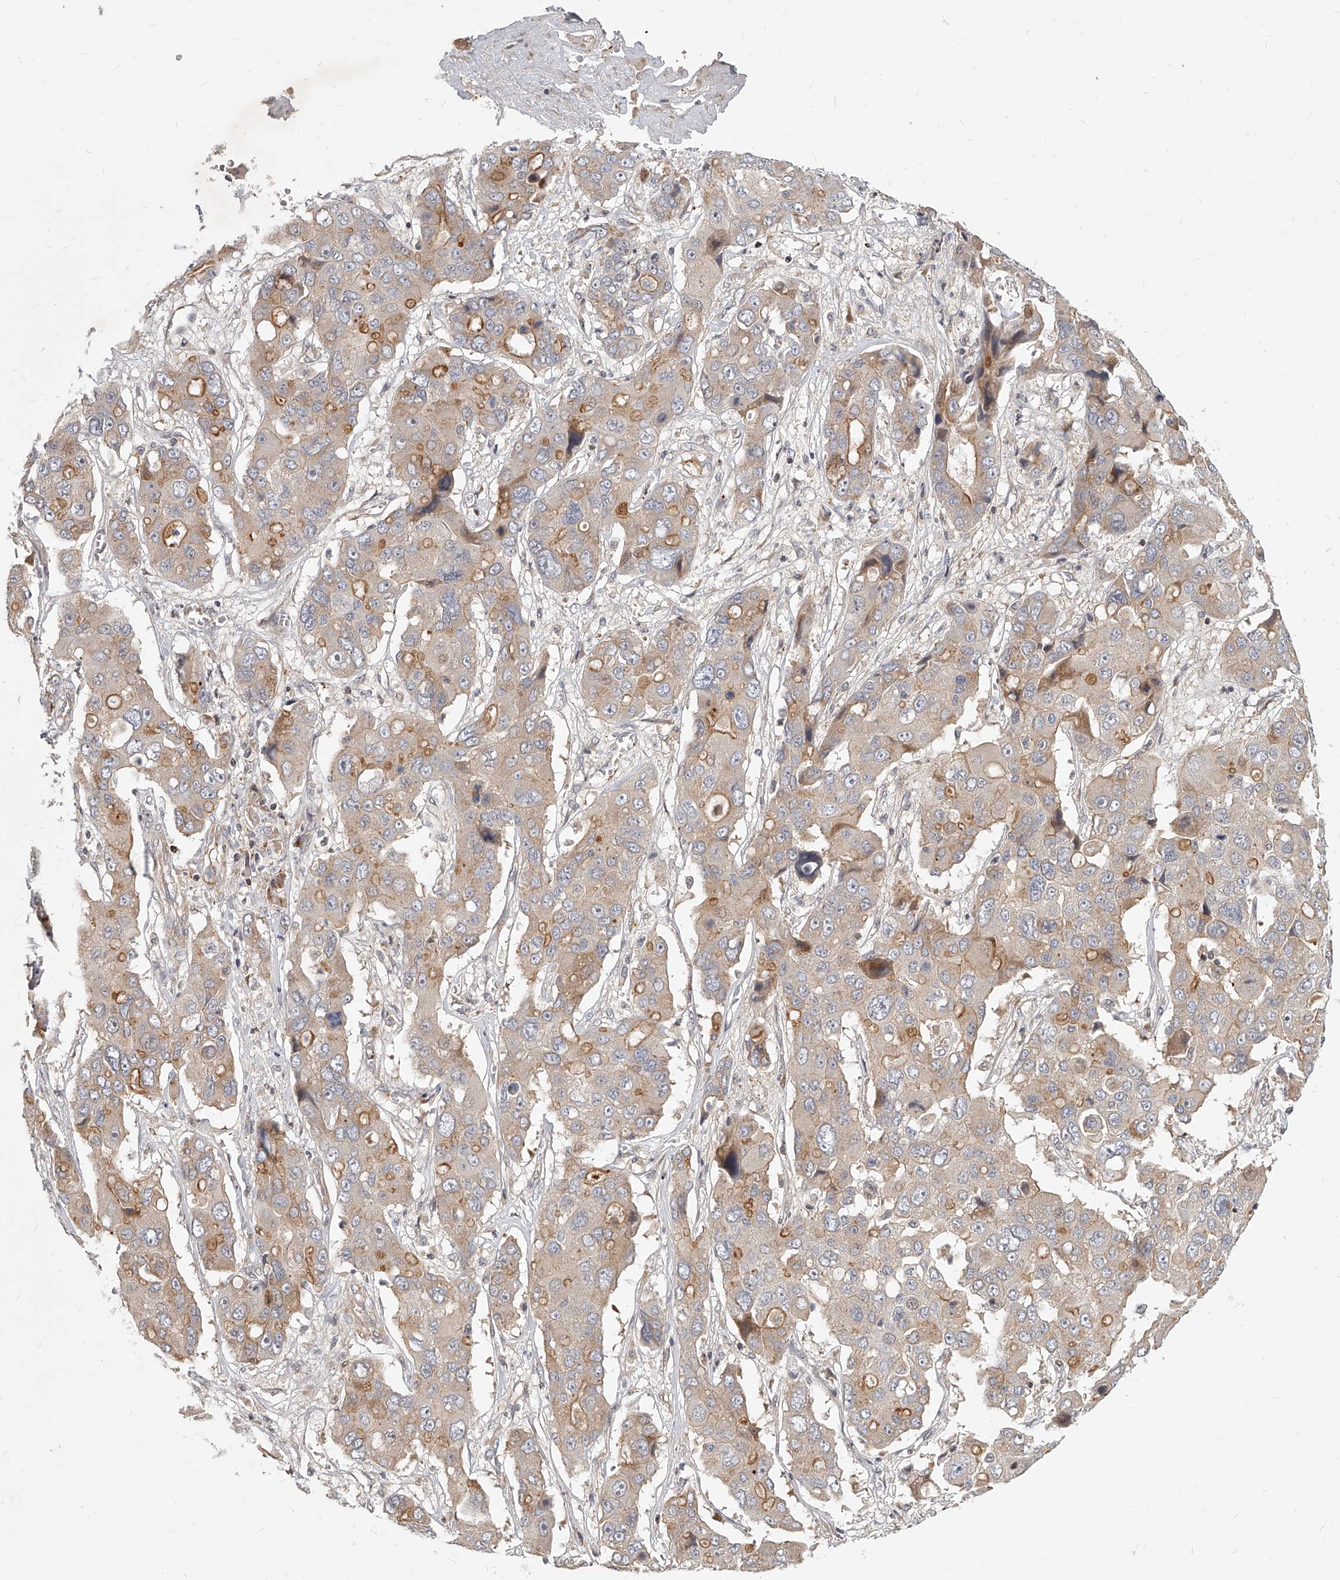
{"staining": {"intensity": "moderate", "quantity": "<25%", "location": "cytoplasmic/membranous"}, "tissue": "liver cancer", "cell_type": "Tumor cells", "image_type": "cancer", "snomed": [{"axis": "morphology", "description": "Cholangiocarcinoma"}, {"axis": "topography", "description": "Liver"}], "caption": "This image shows IHC staining of human cholangiocarcinoma (liver), with low moderate cytoplasmic/membranous positivity in approximately <25% of tumor cells.", "gene": "SLC37A1", "patient": {"sex": "male", "age": 67}}